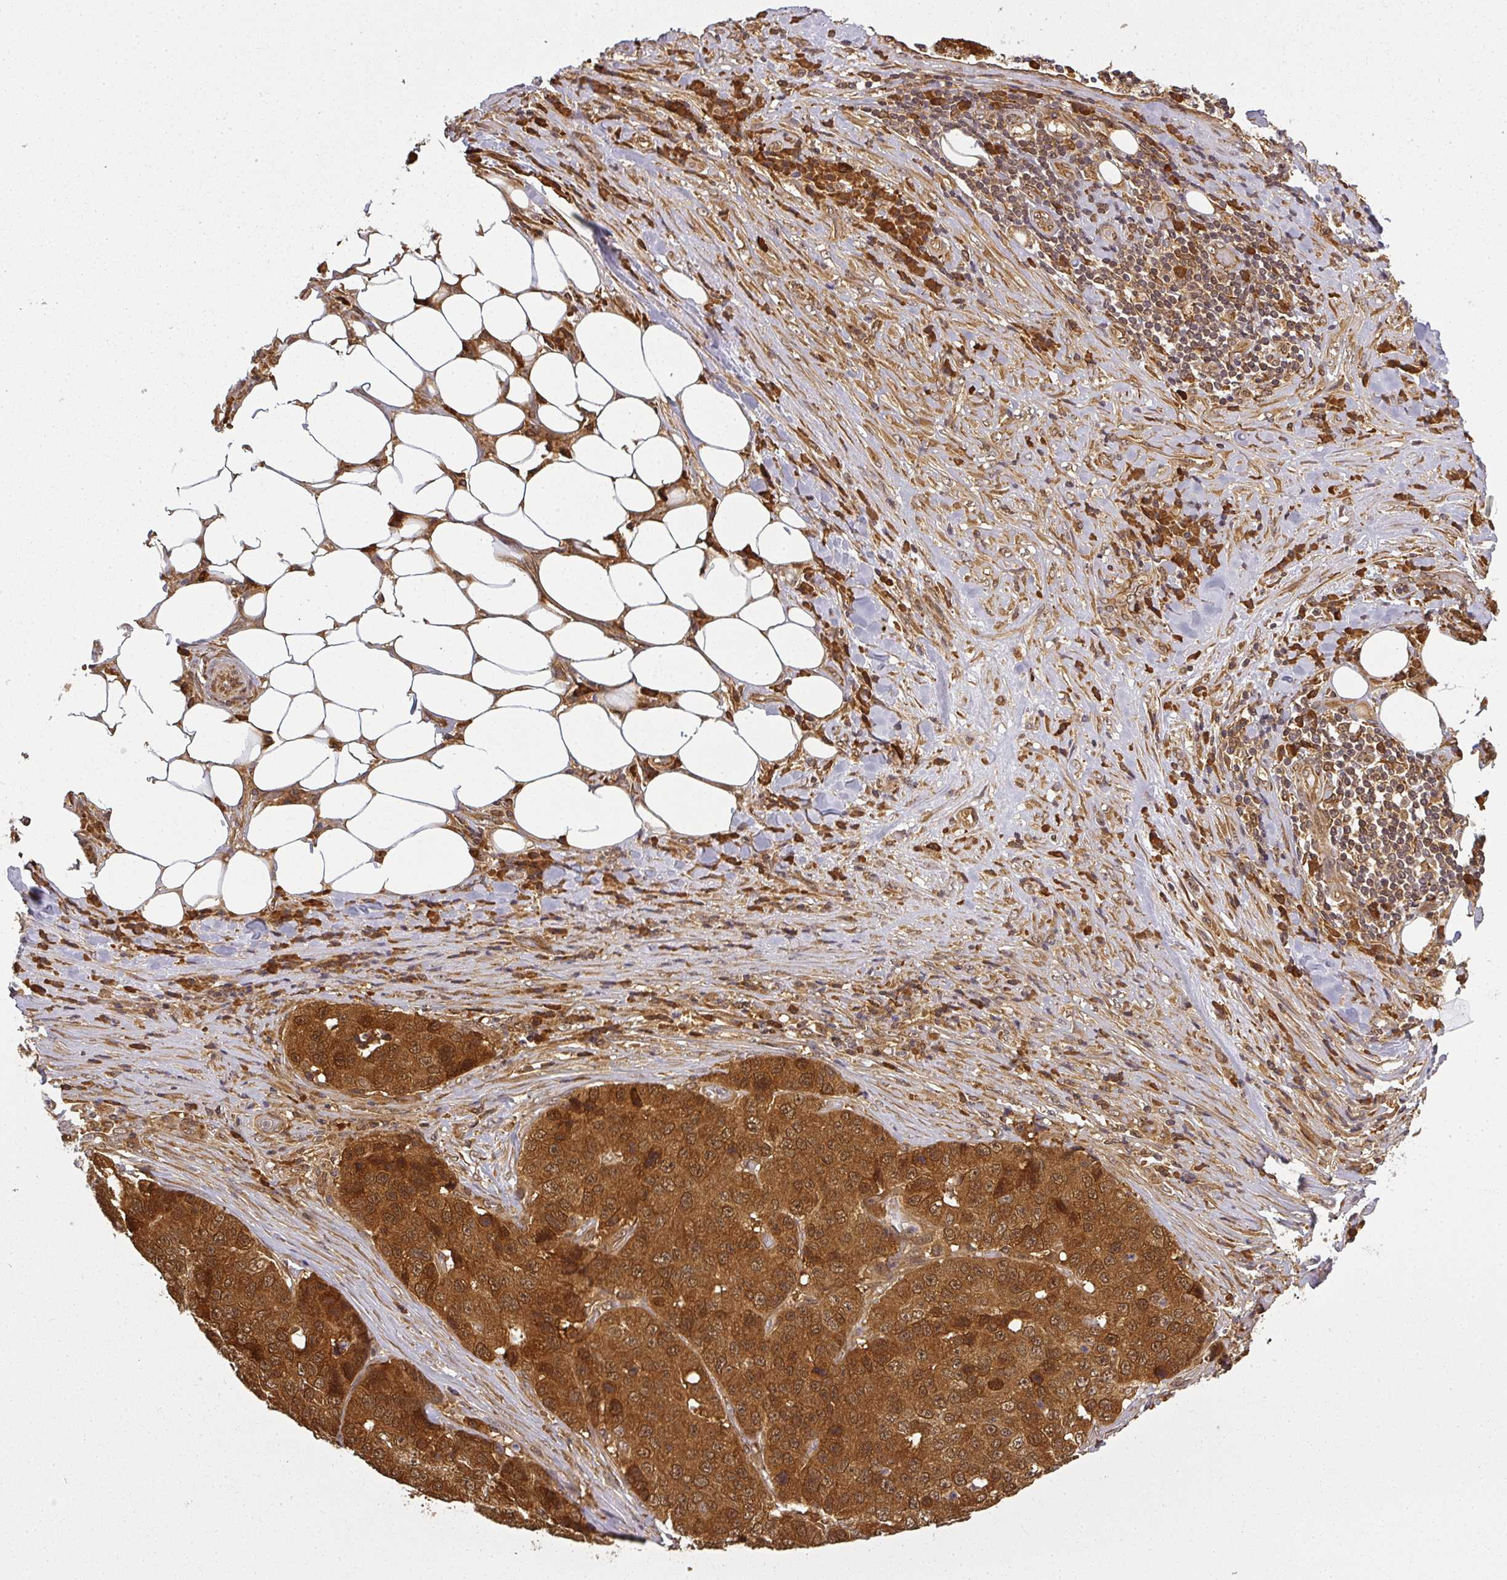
{"staining": {"intensity": "strong", "quantity": ">75%", "location": "cytoplasmic/membranous,nuclear"}, "tissue": "stomach cancer", "cell_type": "Tumor cells", "image_type": "cancer", "snomed": [{"axis": "morphology", "description": "Adenocarcinoma, NOS"}, {"axis": "topography", "description": "Stomach"}], "caption": "High-power microscopy captured an immunohistochemistry (IHC) histopathology image of adenocarcinoma (stomach), revealing strong cytoplasmic/membranous and nuclear staining in approximately >75% of tumor cells. Ihc stains the protein of interest in brown and the nuclei are stained blue.", "gene": "PPP6R3", "patient": {"sex": "male", "age": 71}}